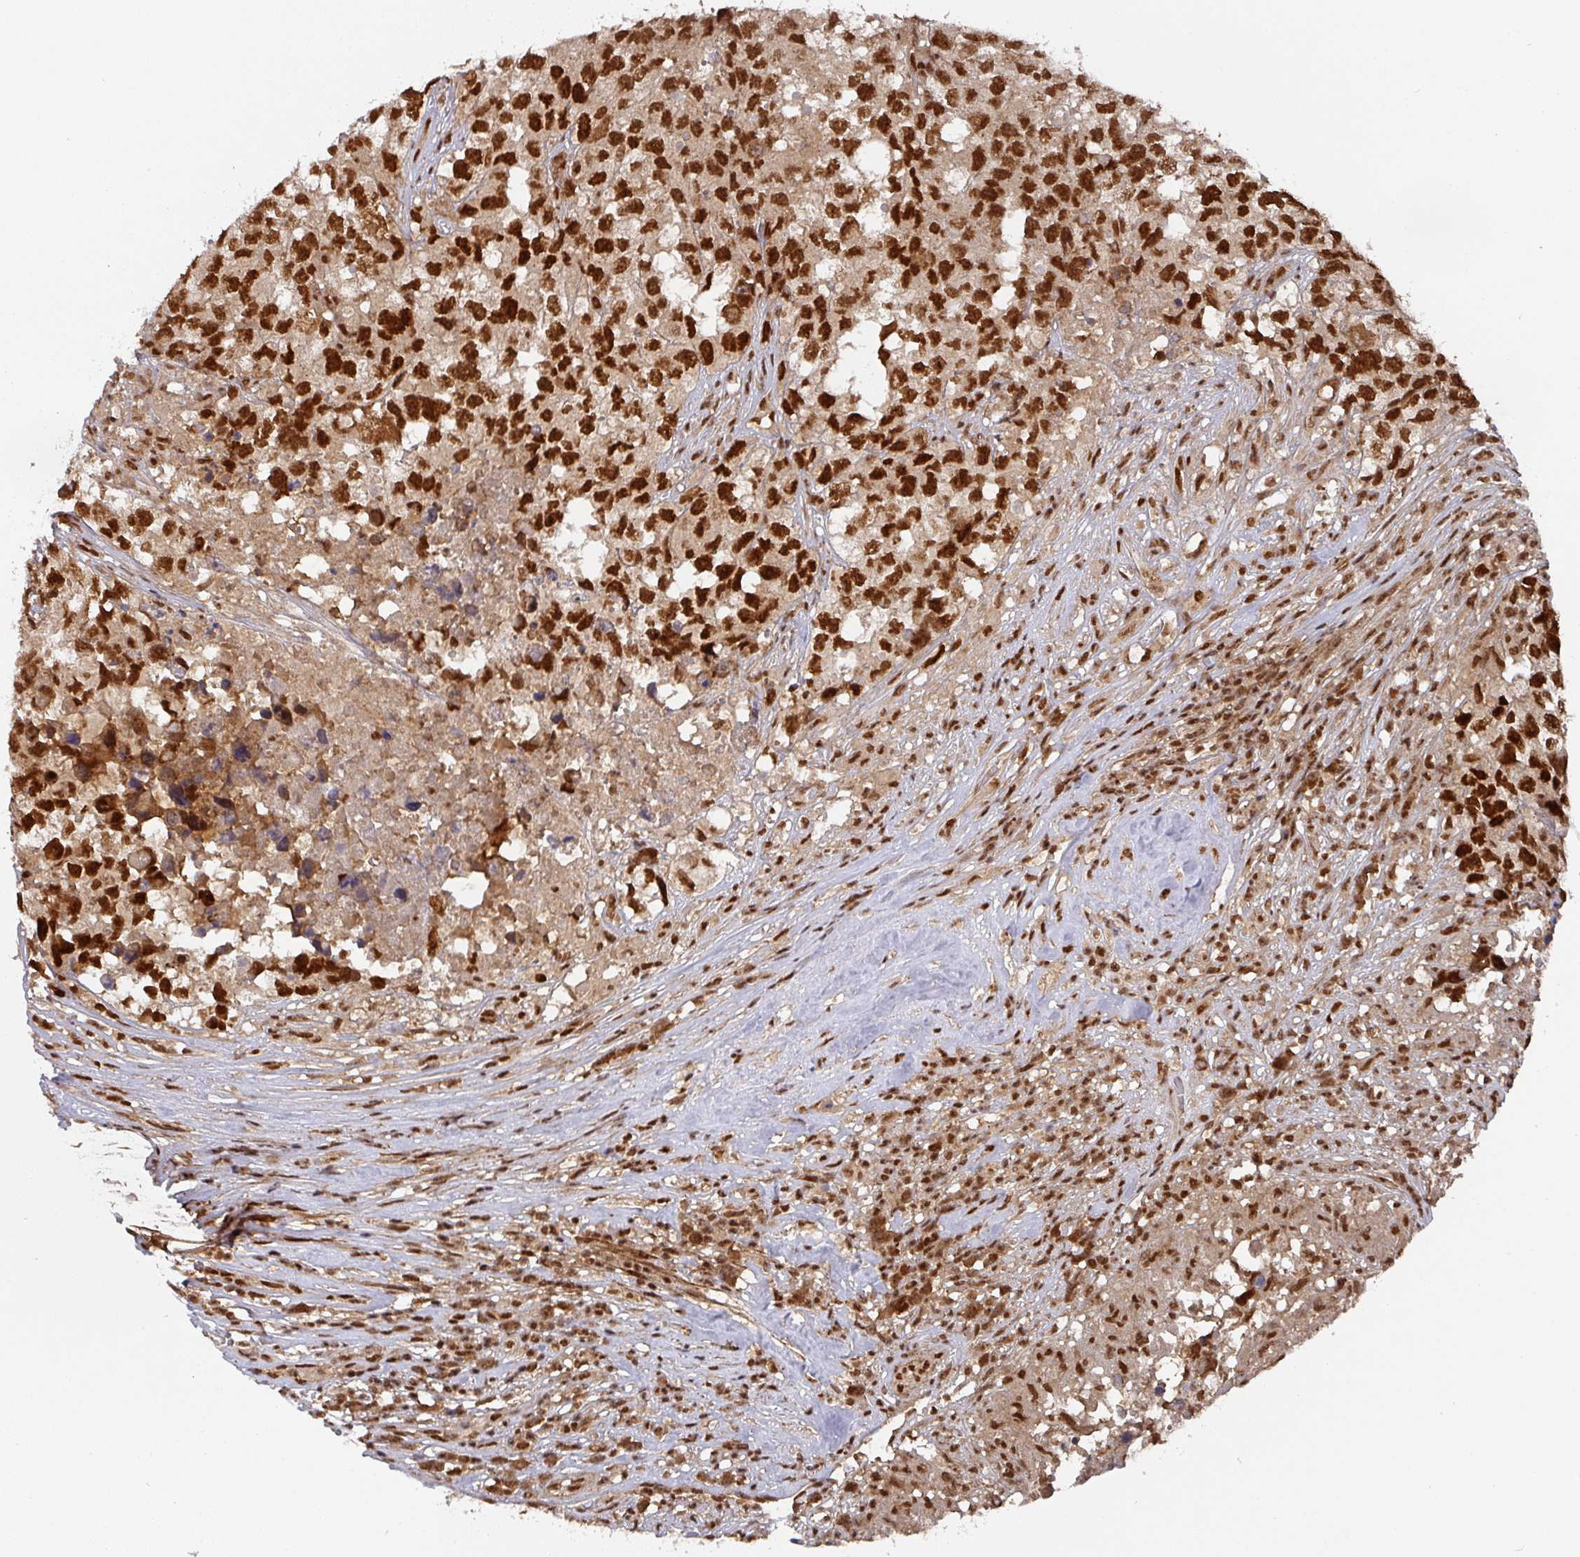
{"staining": {"intensity": "strong", "quantity": ">75%", "location": "nuclear"}, "tissue": "testis cancer", "cell_type": "Tumor cells", "image_type": "cancer", "snomed": [{"axis": "morphology", "description": "Carcinoma, Embryonal, NOS"}, {"axis": "topography", "description": "Testis"}], "caption": "Tumor cells reveal strong nuclear positivity in approximately >75% of cells in testis cancer. Nuclei are stained in blue.", "gene": "DIDO1", "patient": {"sex": "male", "age": 83}}